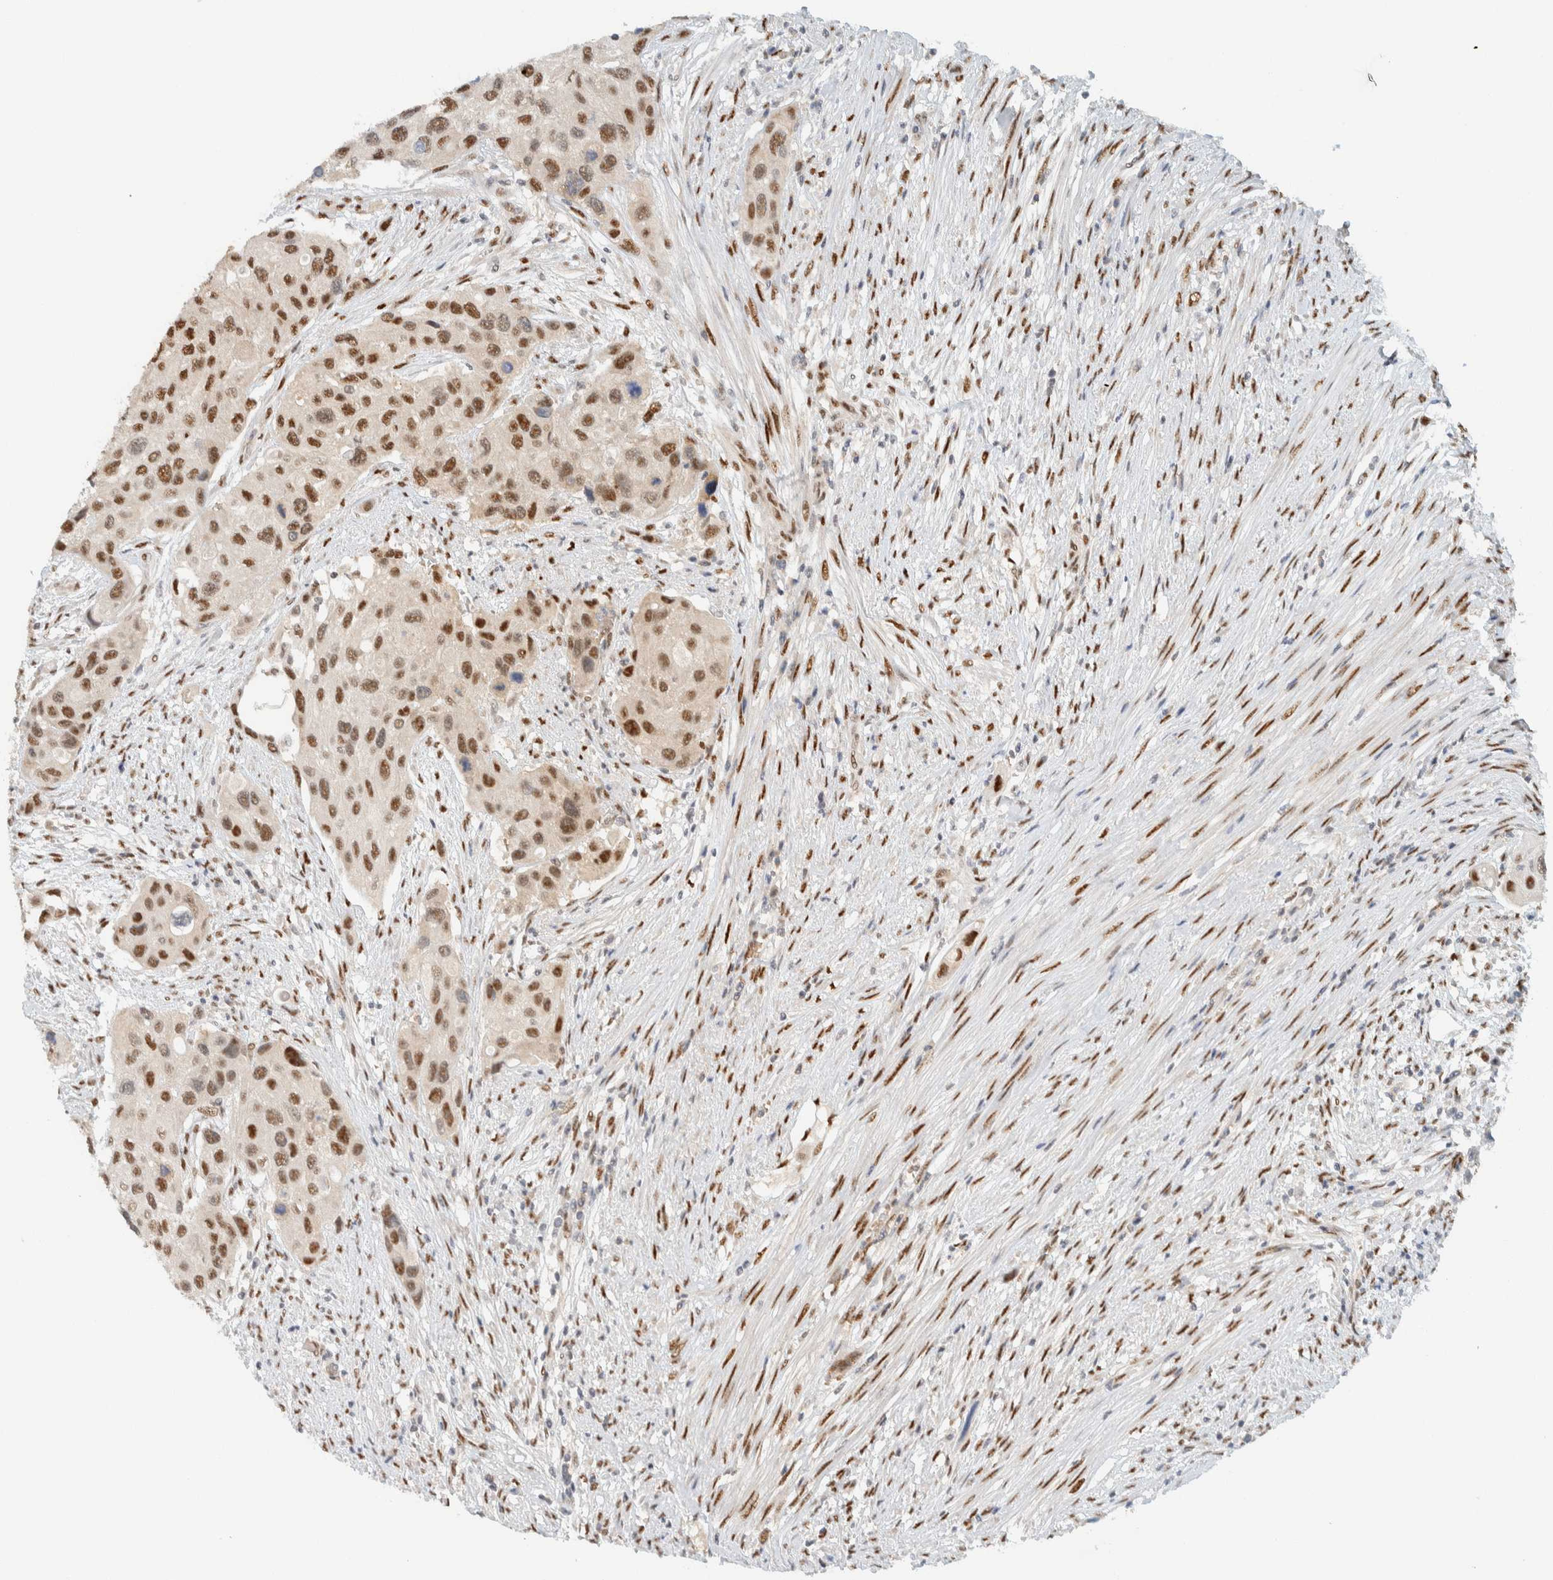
{"staining": {"intensity": "strong", "quantity": ">75%", "location": "nuclear"}, "tissue": "urothelial cancer", "cell_type": "Tumor cells", "image_type": "cancer", "snomed": [{"axis": "morphology", "description": "Urothelial carcinoma, High grade"}, {"axis": "topography", "description": "Urinary bladder"}], "caption": "Urothelial cancer was stained to show a protein in brown. There is high levels of strong nuclear staining in approximately >75% of tumor cells.", "gene": "ZNF683", "patient": {"sex": "female", "age": 56}}